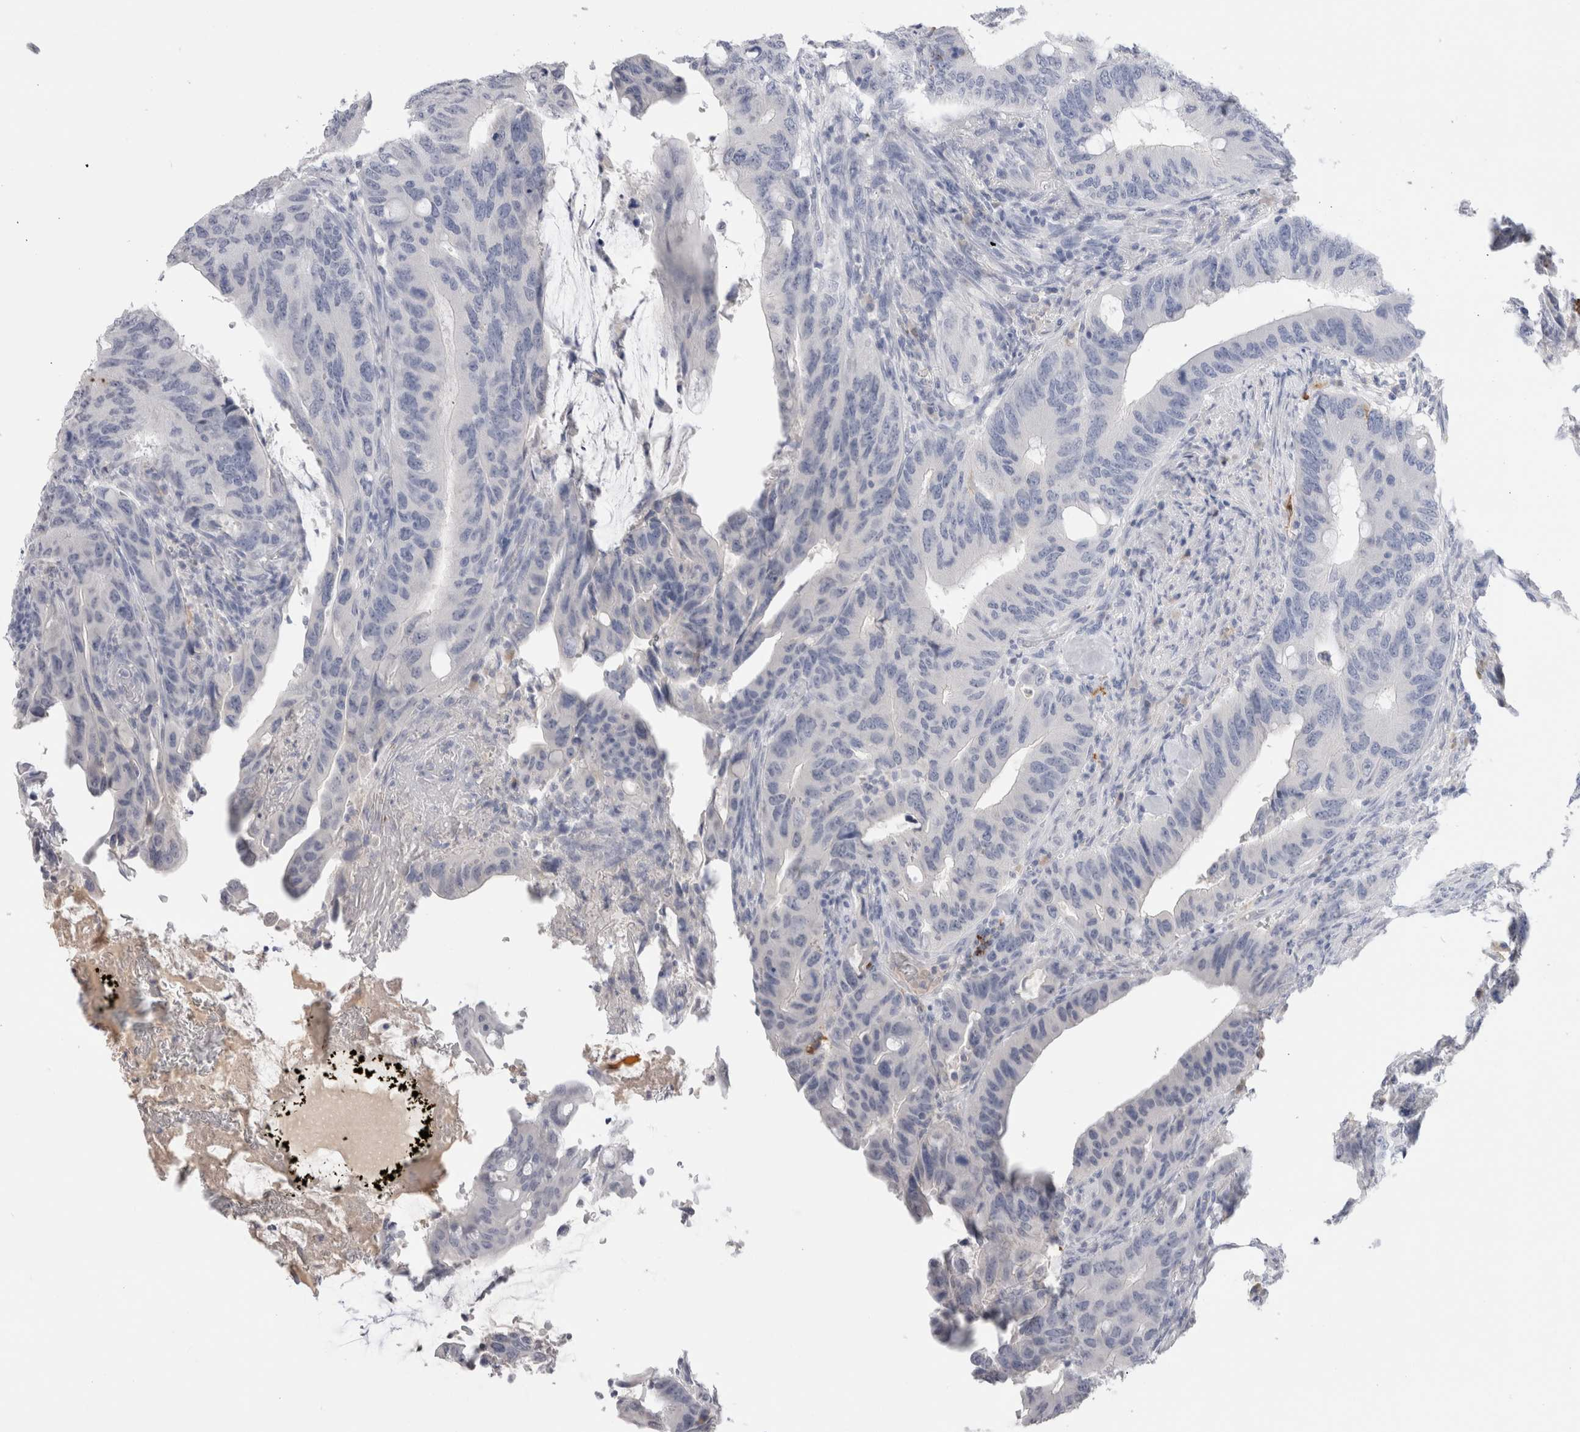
{"staining": {"intensity": "negative", "quantity": "none", "location": "none"}, "tissue": "colorectal cancer", "cell_type": "Tumor cells", "image_type": "cancer", "snomed": [{"axis": "morphology", "description": "Adenocarcinoma, NOS"}, {"axis": "topography", "description": "Colon"}], "caption": "Histopathology image shows no protein expression in tumor cells of colorectal cancer tissue.", "gene": "LAMP3", "patient": {"sex": "male", "age": 71}}